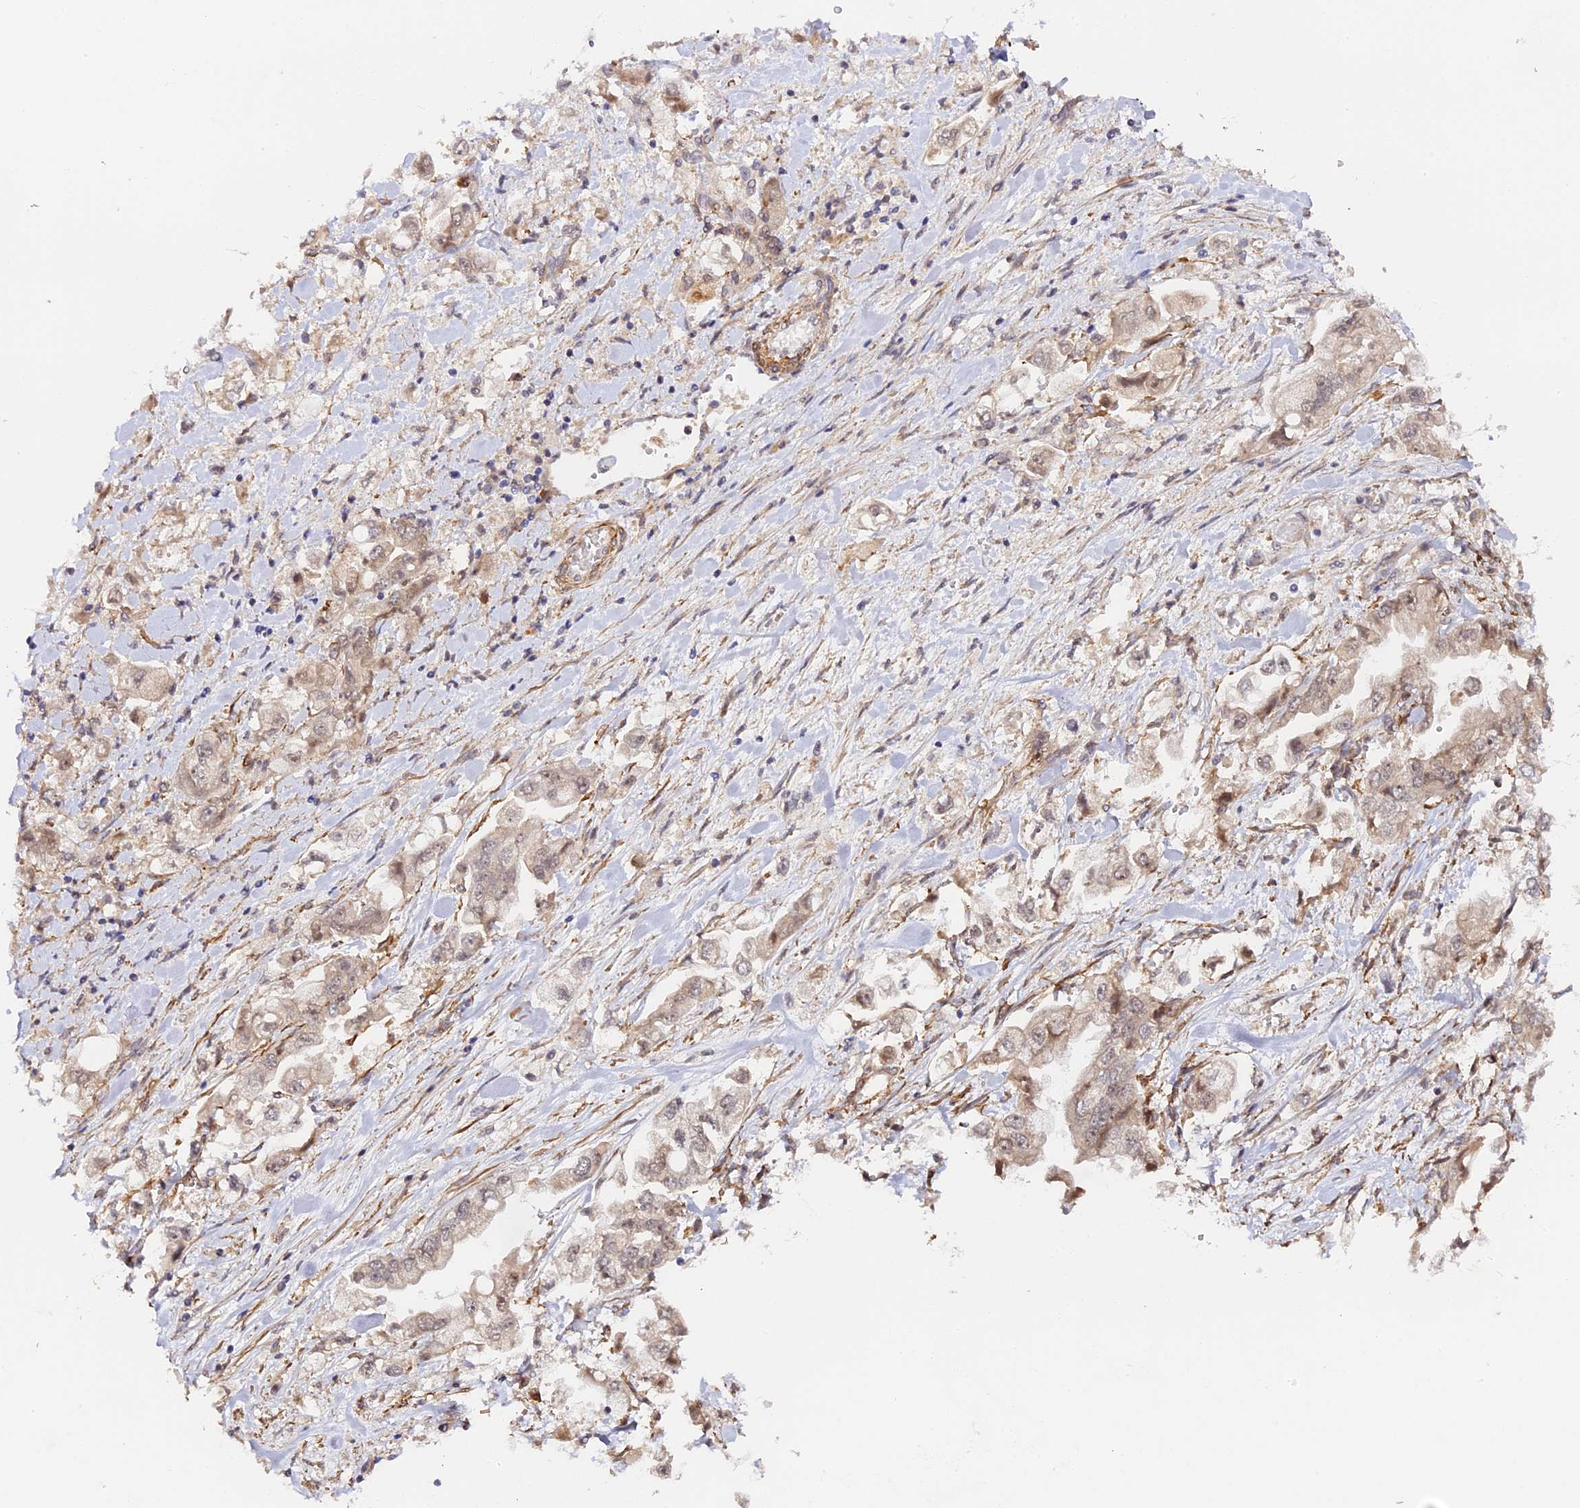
{"staining": {"intensity": "weak", "quantity": "<25%", "location": "cytoplasmic/membranous,nuclear"}, "tissue": "stomach cancer", "cell_type": "Tumor cells", "image_type": "cancer", "snomed": [{"axis": "morphology", "description": "Adenocarcinoma, NOS"}, {"axis": "topography", "description": "Stomach"}], "caption": "Immunohistochemical staining of human stomach adenocarcinoma displays no significant staining in tumor cells.", "gene": "IMPACT", "patient": {"sex": "male", "age": 62}}